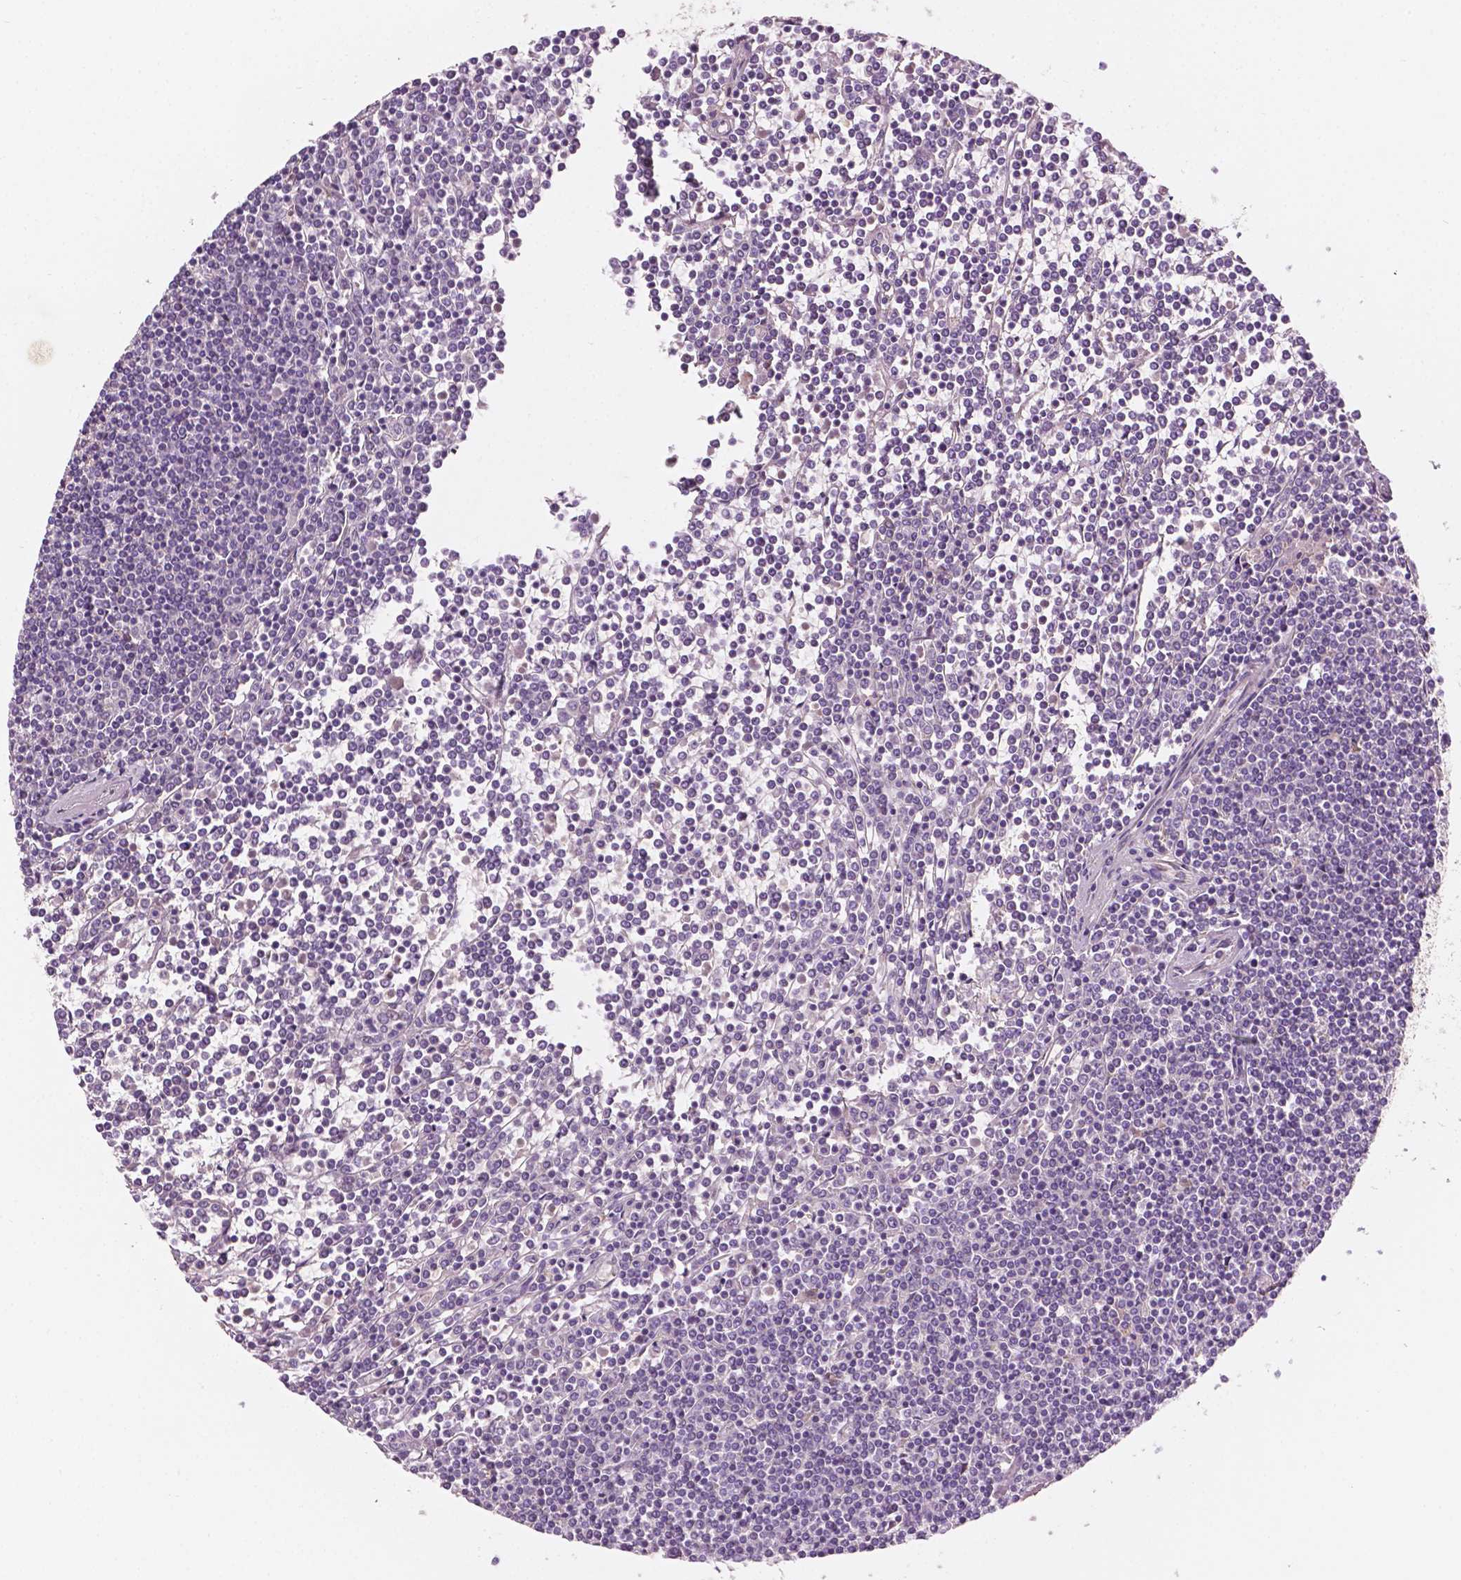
{"staining": {"intensity": "negative", "quantity": "none", "location": "none"}, "tissue": "lymphoma", "cell_type": "Tumor cells", "image_type": "cancer", "snomed": [{"axis": "morphology", "description": "Malignant lymphoma, non-Hodgkin's type, Low grade"}, {"axis": "topography", "description": "Spleen"}], "caption": "An image of human malignant lymphoma, non-Hodgkin's type (low-grade) is negative for staining in tumor cells. (Stains: DAB (3,3'-diaminobenzidine) immunohistochemistry with hematoxylin counter stain, Microscopy: brightfield microscopy at high magnification).", "gene": "EBAG9", "patient": {"sex": "female", "age": 19}}